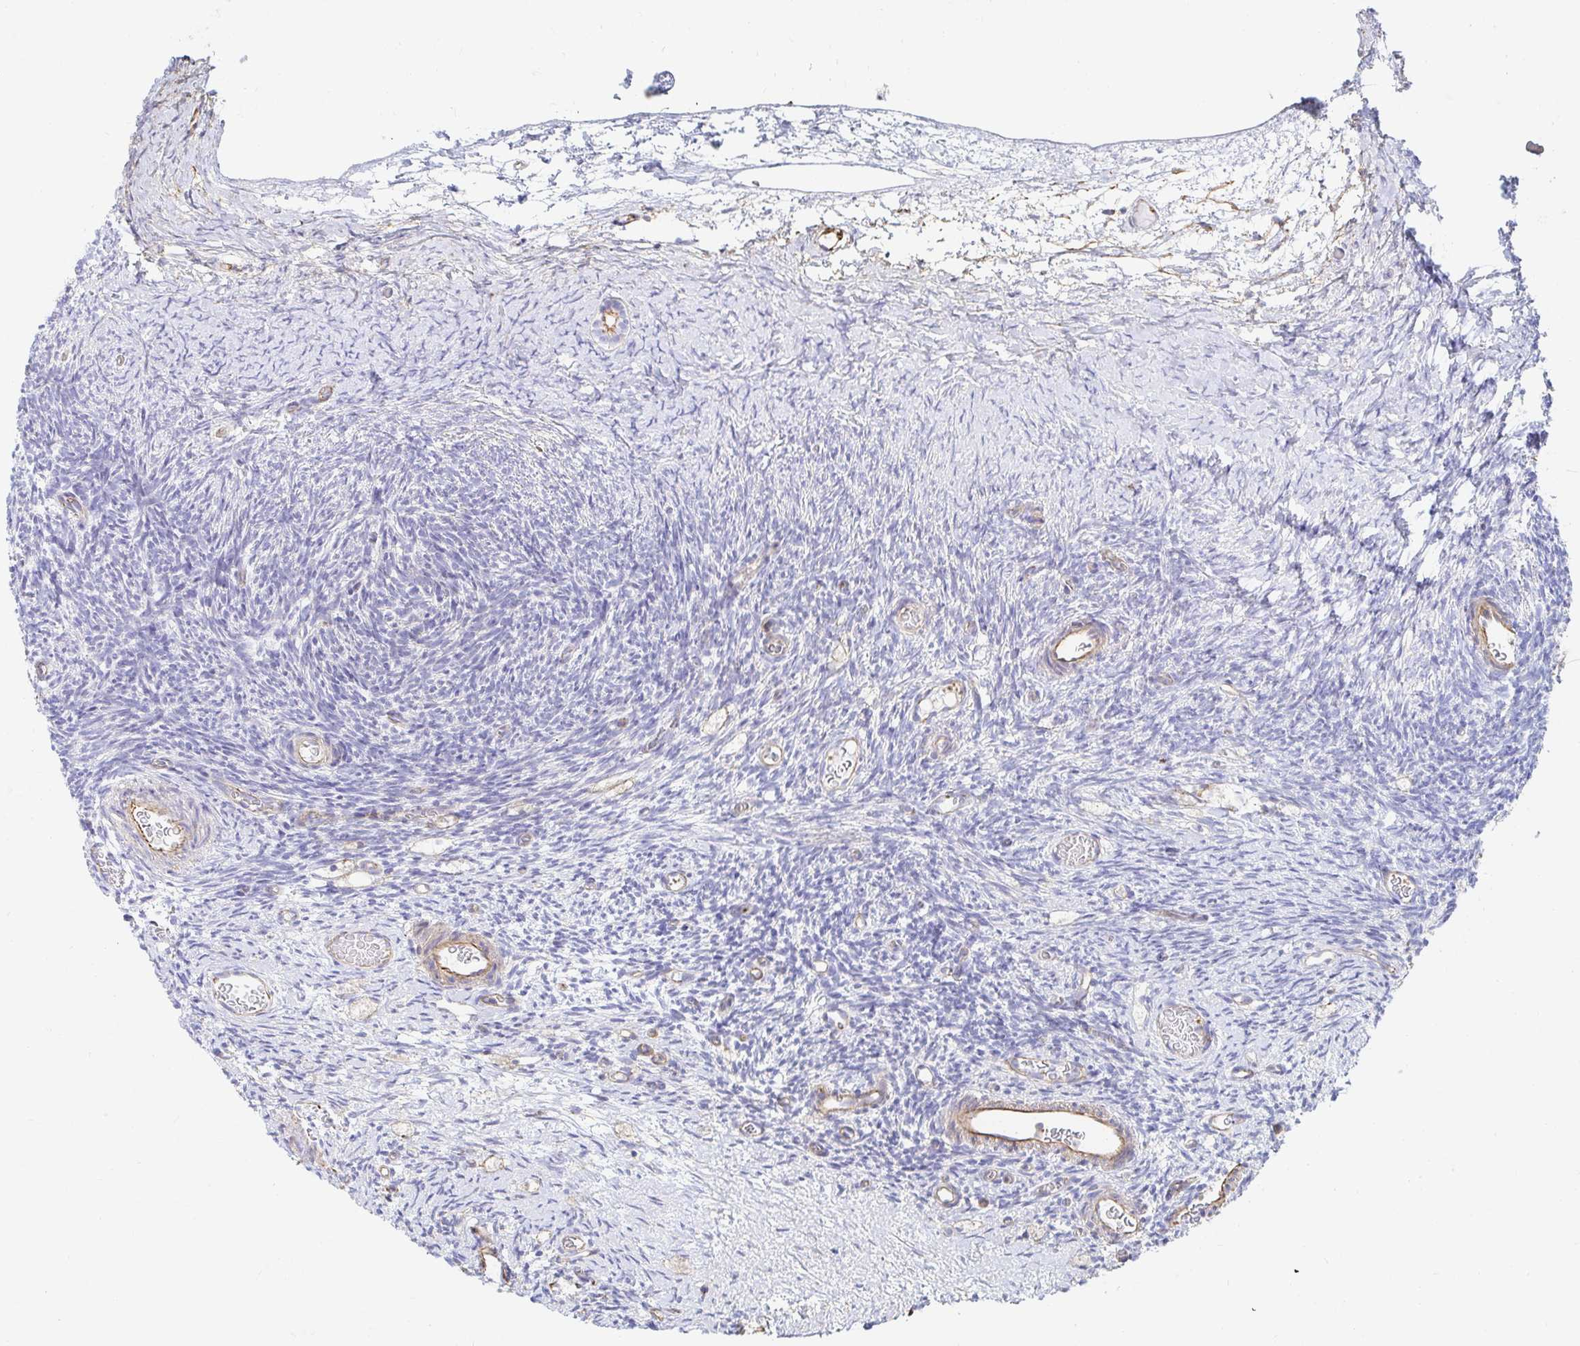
{"staining": {"intensity": "negative", "quantity": "none", "location": "none"}, "tissue": "ovary", "cell_type": "Ovarian stroma cells", "image_type": "normal", "snomed": [{"axis": "morphology", "description": "Normal tissue, NOS"}, {"axis": "topography", "description": "Ovary"}], "caption": "The photomicrograph displays no significant staining in ovarian stroma cells of ovary. Brightfield microscopy of IHC stained with DAB (brown) and hematoxylin (blue), captured at high magnification.", "gene": "PTPN14", "patient": {"sex": "female", "age": 39}}